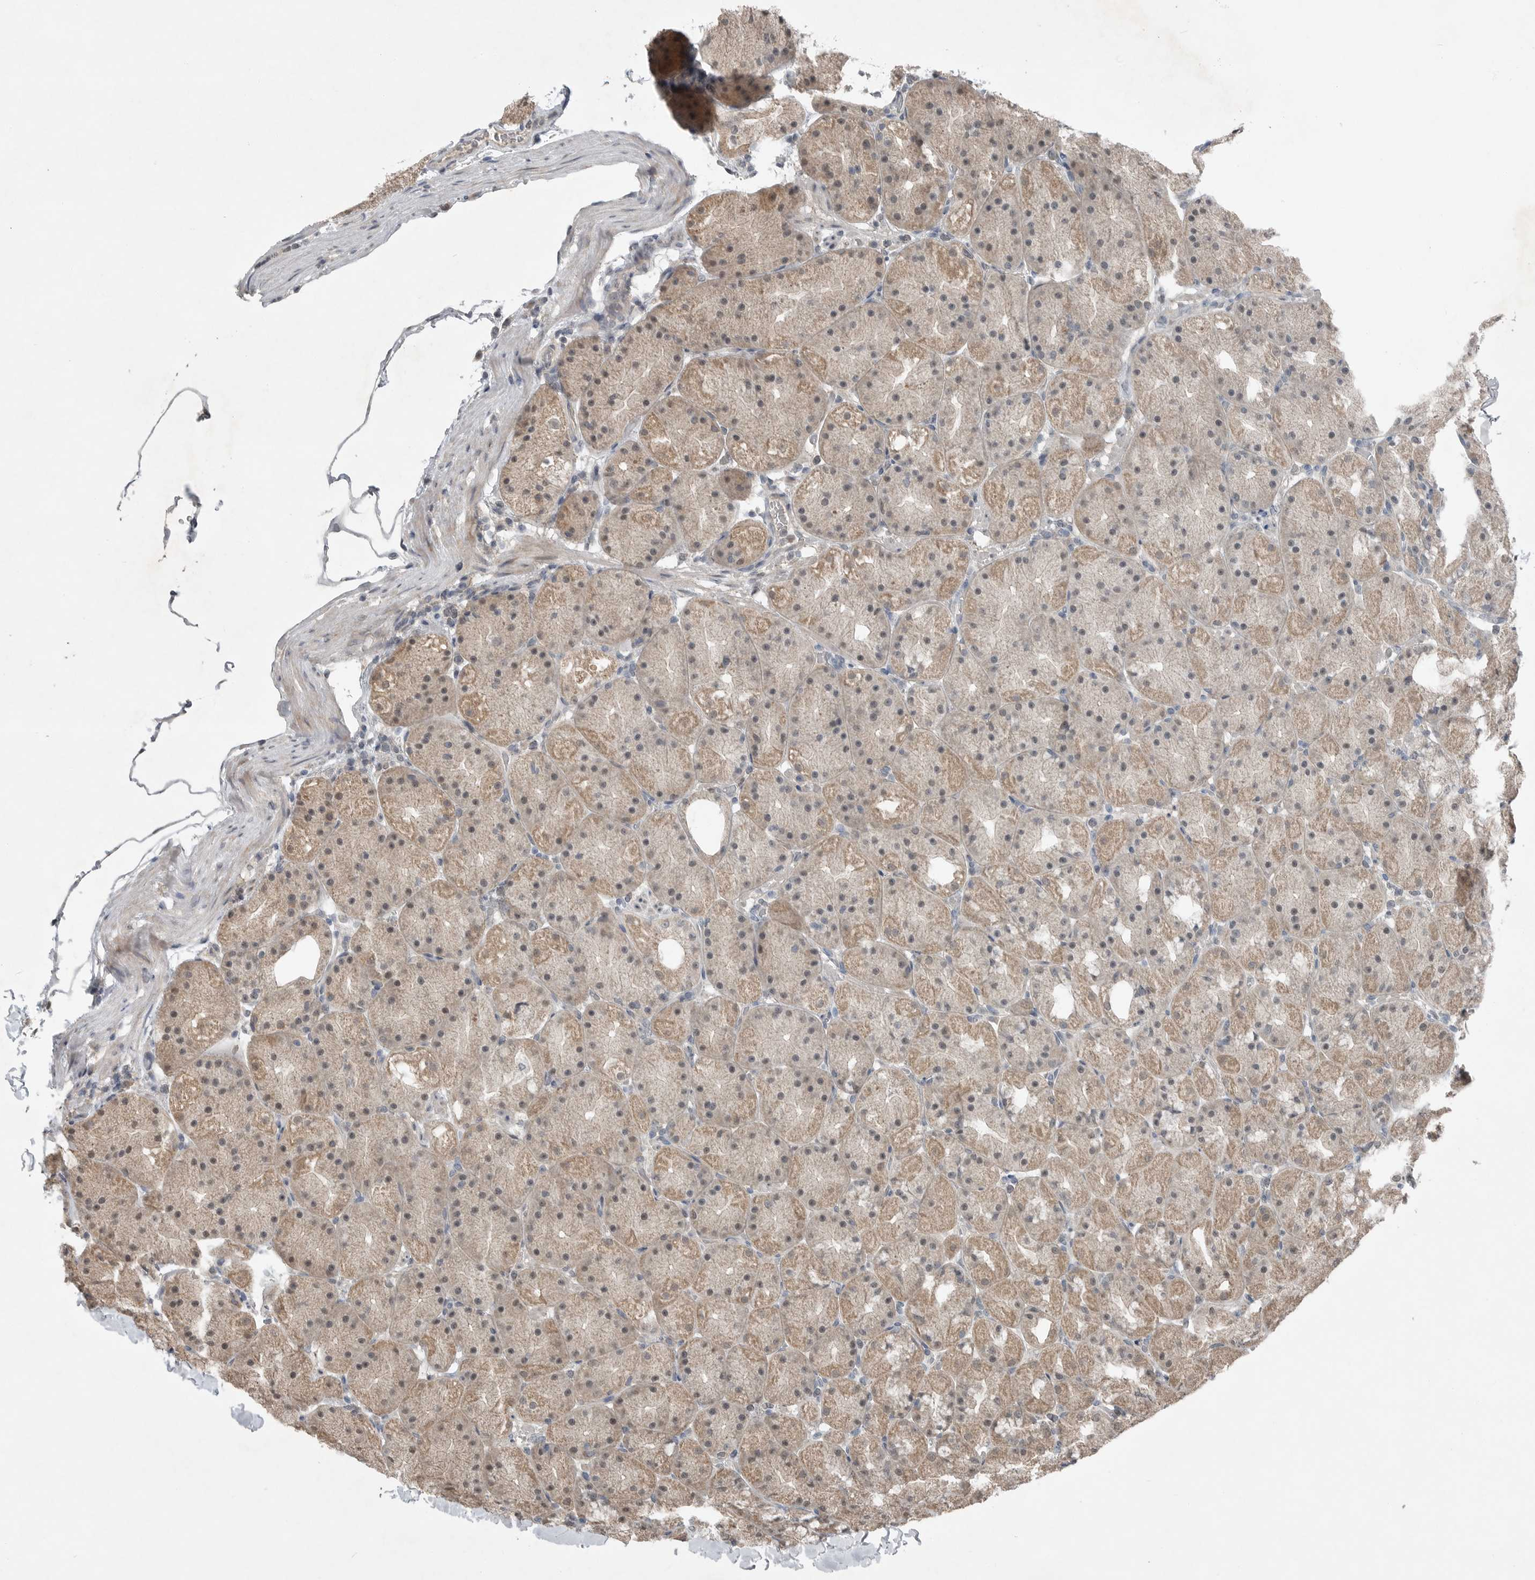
{"staining": {"intensity": "moderate", "quantity": ">75%", "location": "cytoplasmic/membranous"}, "tissue": "stomach", "cell_type": "Glandular cells", "image_type": "normal", "snomed": [{"axis": "morphology", "description": "Normal tissue, NOS"}, {"axis": "topography", "description": "Stomach, upper"}, {"axis": "topography", "description": "Stomach"}], "caption": "This photomicrograph demonstrates IHC staining of benign stomach, with medium moderate cytoplasmic/membranous staining in about >75% of glandular cells.", "gene": "MFAP3L", "patient": {"sex": "male", "age": 48}}